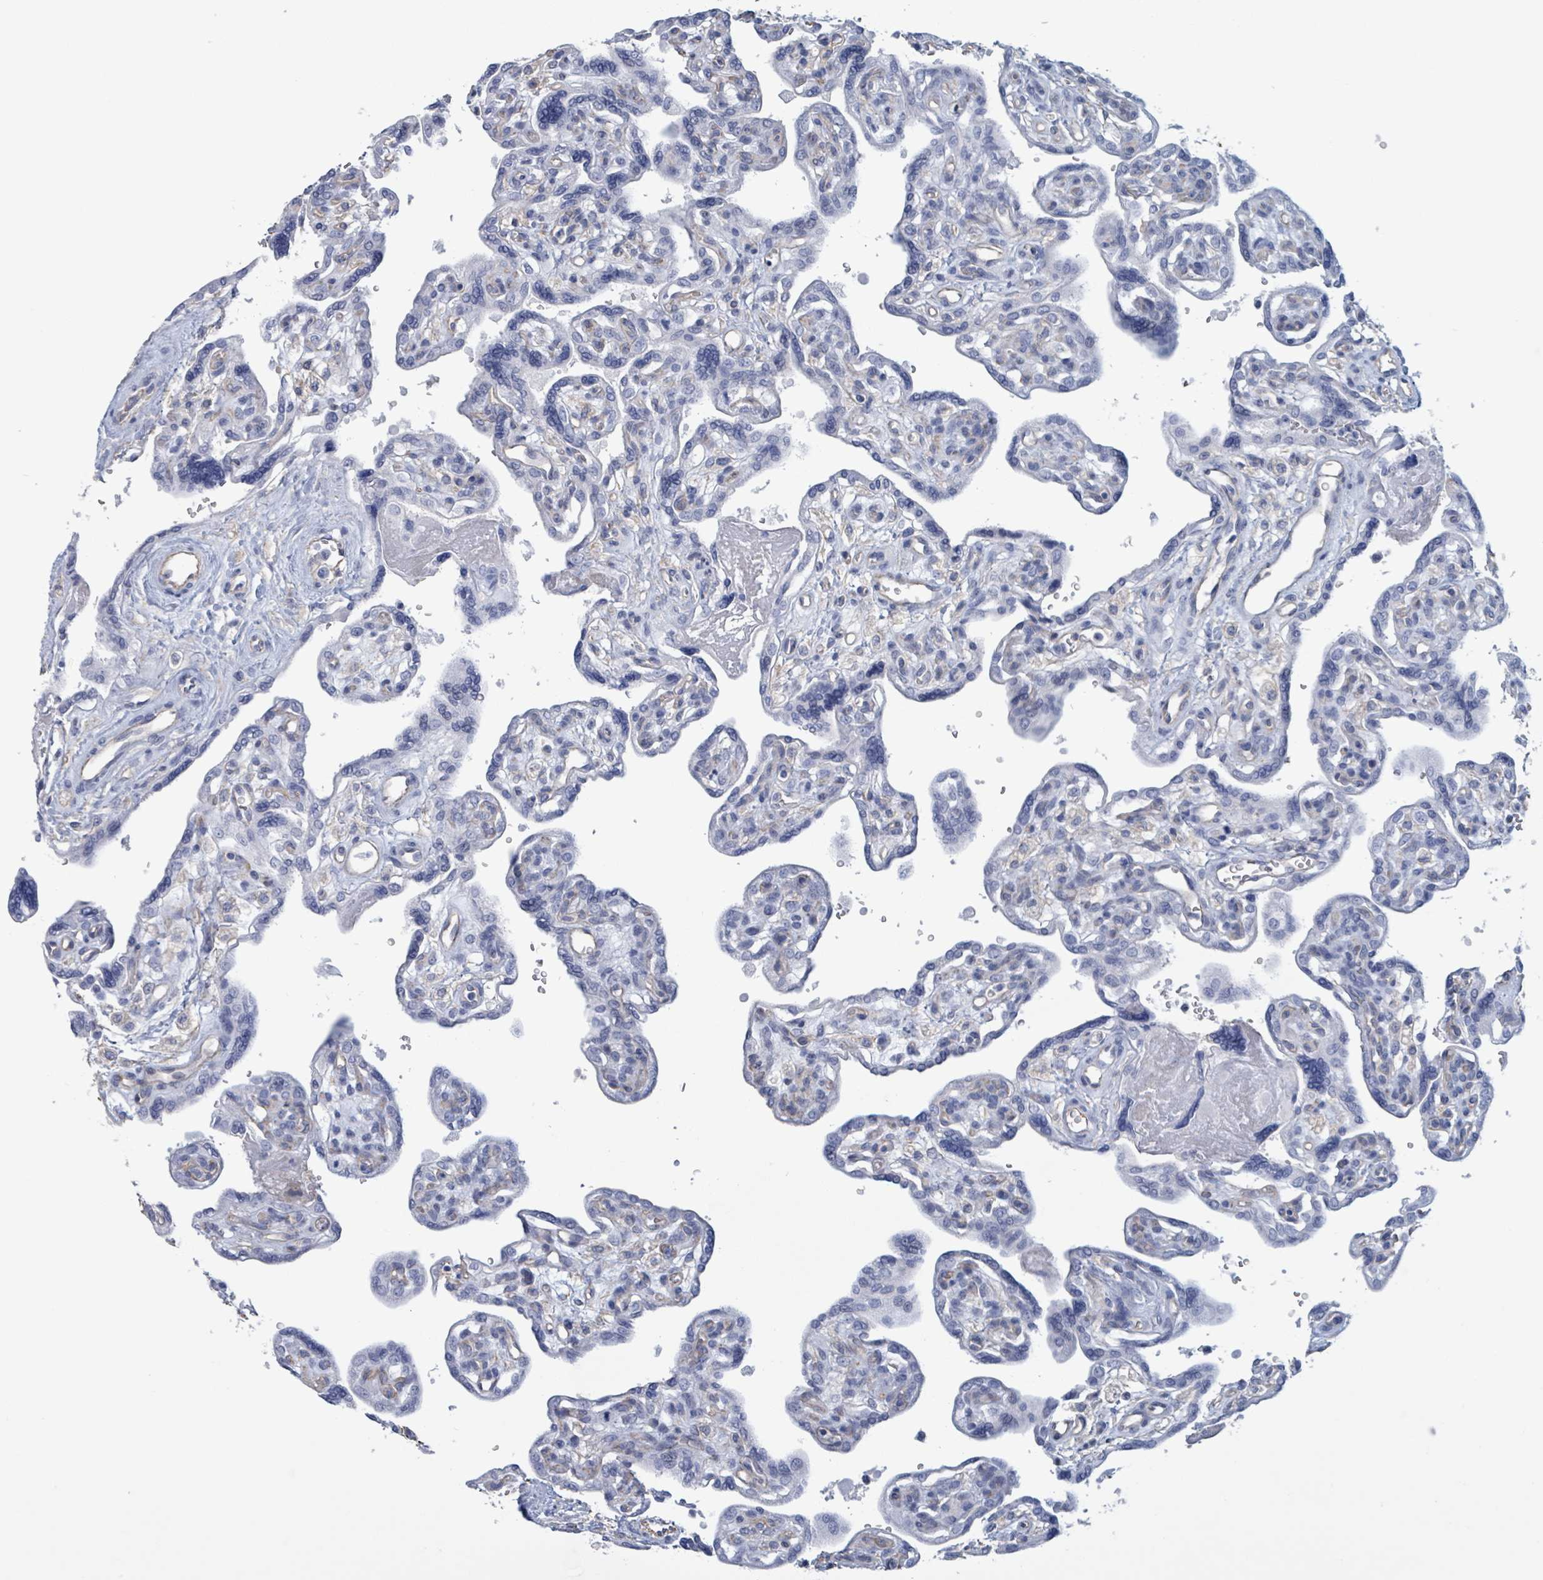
{"staining": {"intensity": "negative", "quantity": "none", "location": "none"}, "tissue": "placenta", "cell_type": "Decidual cells", "image_type": "normal", "snomed": [{"axis": "morphology", "description": "Normal tissue, NOS"}, {"axis": "topography", "description": "Placenta"}], "caption": "DAB immunohistochemical staining of benign human placenta exhibits no significant positivity in decidual cells. (DAB (3,3'-diaminobenzidine) immunohistochemistry with hematoxylin counter stain).", "gene": "CT45A10", "patient": {"sex": "female", "age": 39}}